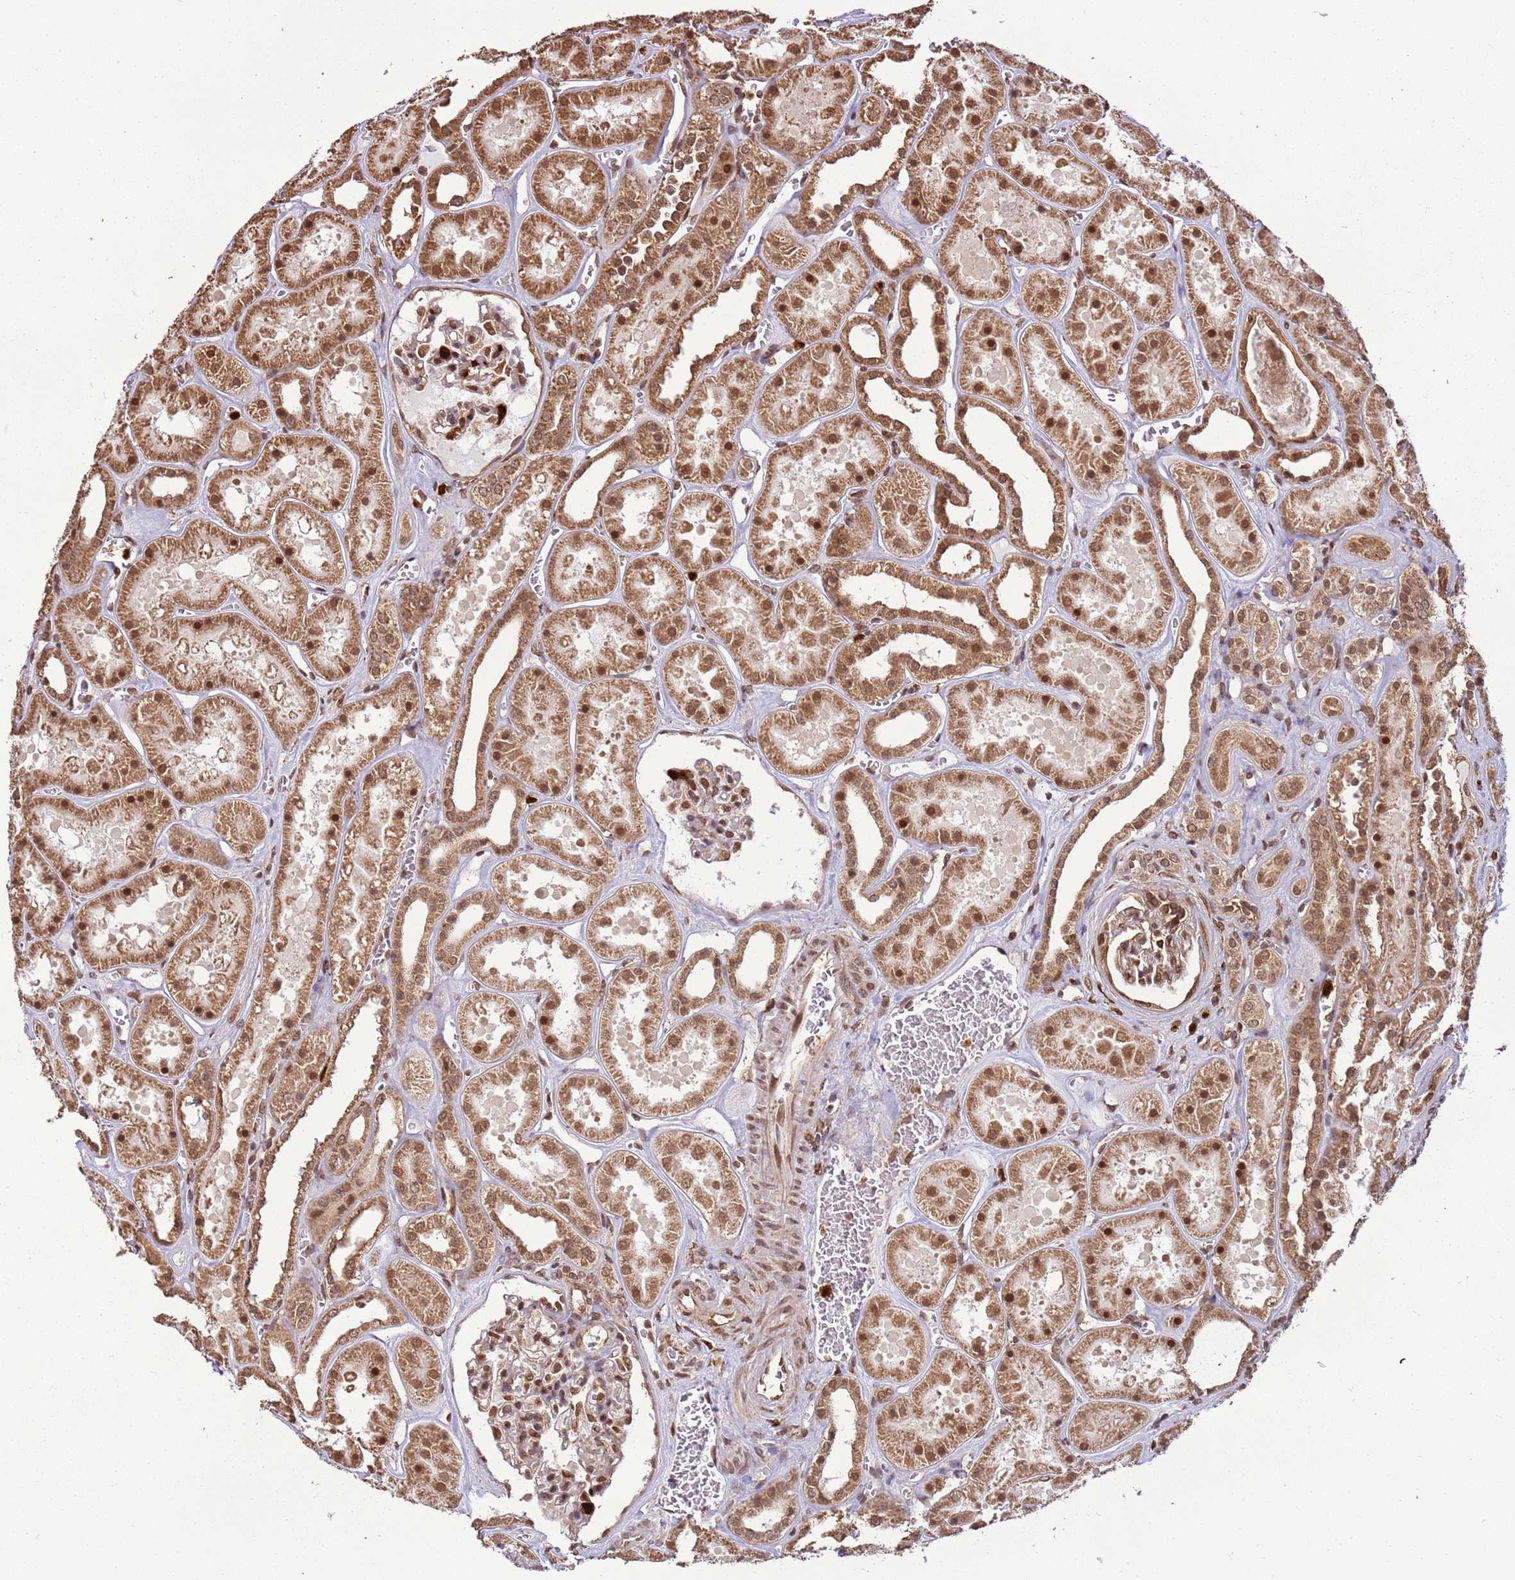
{"staining": {"intensity": "strong", "quantity": ">75%", "location": "cytoplasmic/membranous,nuclear"}, "tissue": "kidney", "cell_type": "Cells in glomeruli", "image_type": "normal", "snomed": [{"axis": "morphology", "description": "Normal tissue, NOS"}, {"axis": "topography", "description": "Kidney"}], "caption": "Benign kidney displays strong cytoplasmic/membranous,nuclear staining in approximately >75% of cells in glomeruli, visualized by immunohistochemistry. The staining is performed using DAB brown chromogen to label protein expression. The nuclei are counter-stained blue using hematoxylin.", "gene": "CEP170", "patient": {"sex": "female", "age": 41}}